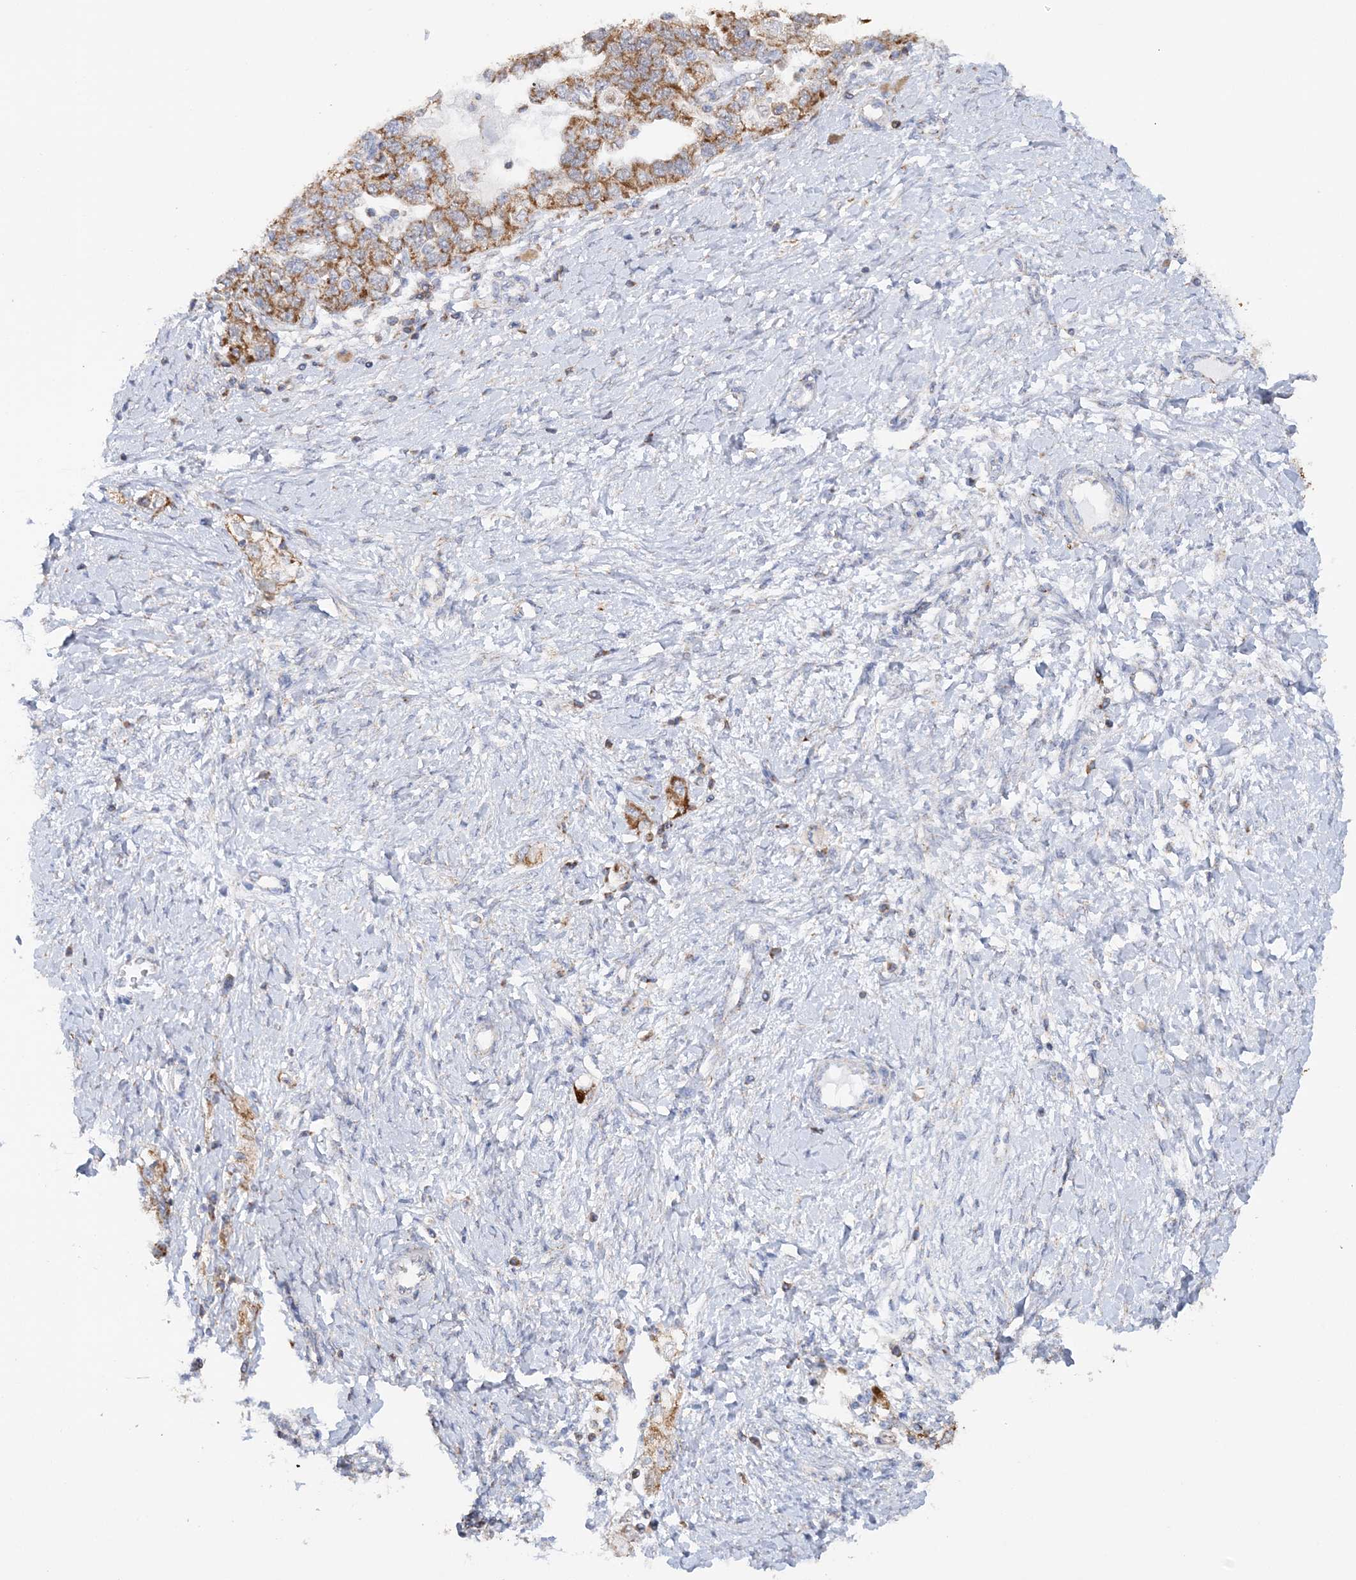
{"staining": {"intensity": "moderate", "quantity": ">75%", "location": "cytoplasmic/membranous"}, "tissue": "ovarian cancer", "cell_type": "Tumor cells", "image_type": "cancer", "snomed": [{"axis": "morphology", "description": "Carcinoma, NOS"}, {"axis": "morphology", "description": "Cystadenocarcinoma, serous, NOS"}, {"axis": "topography", "description": "Ovary"}], "caption": "Ovarian cancer (serous cystadenocarcinoma) was stained to show a protein in brown. There is medium levels of moderate cytoplasmic/membranous staining in approximately >75% of tumor cells.", "gene": "TTC32", "patient": {"sex": "female", "age": 69}}